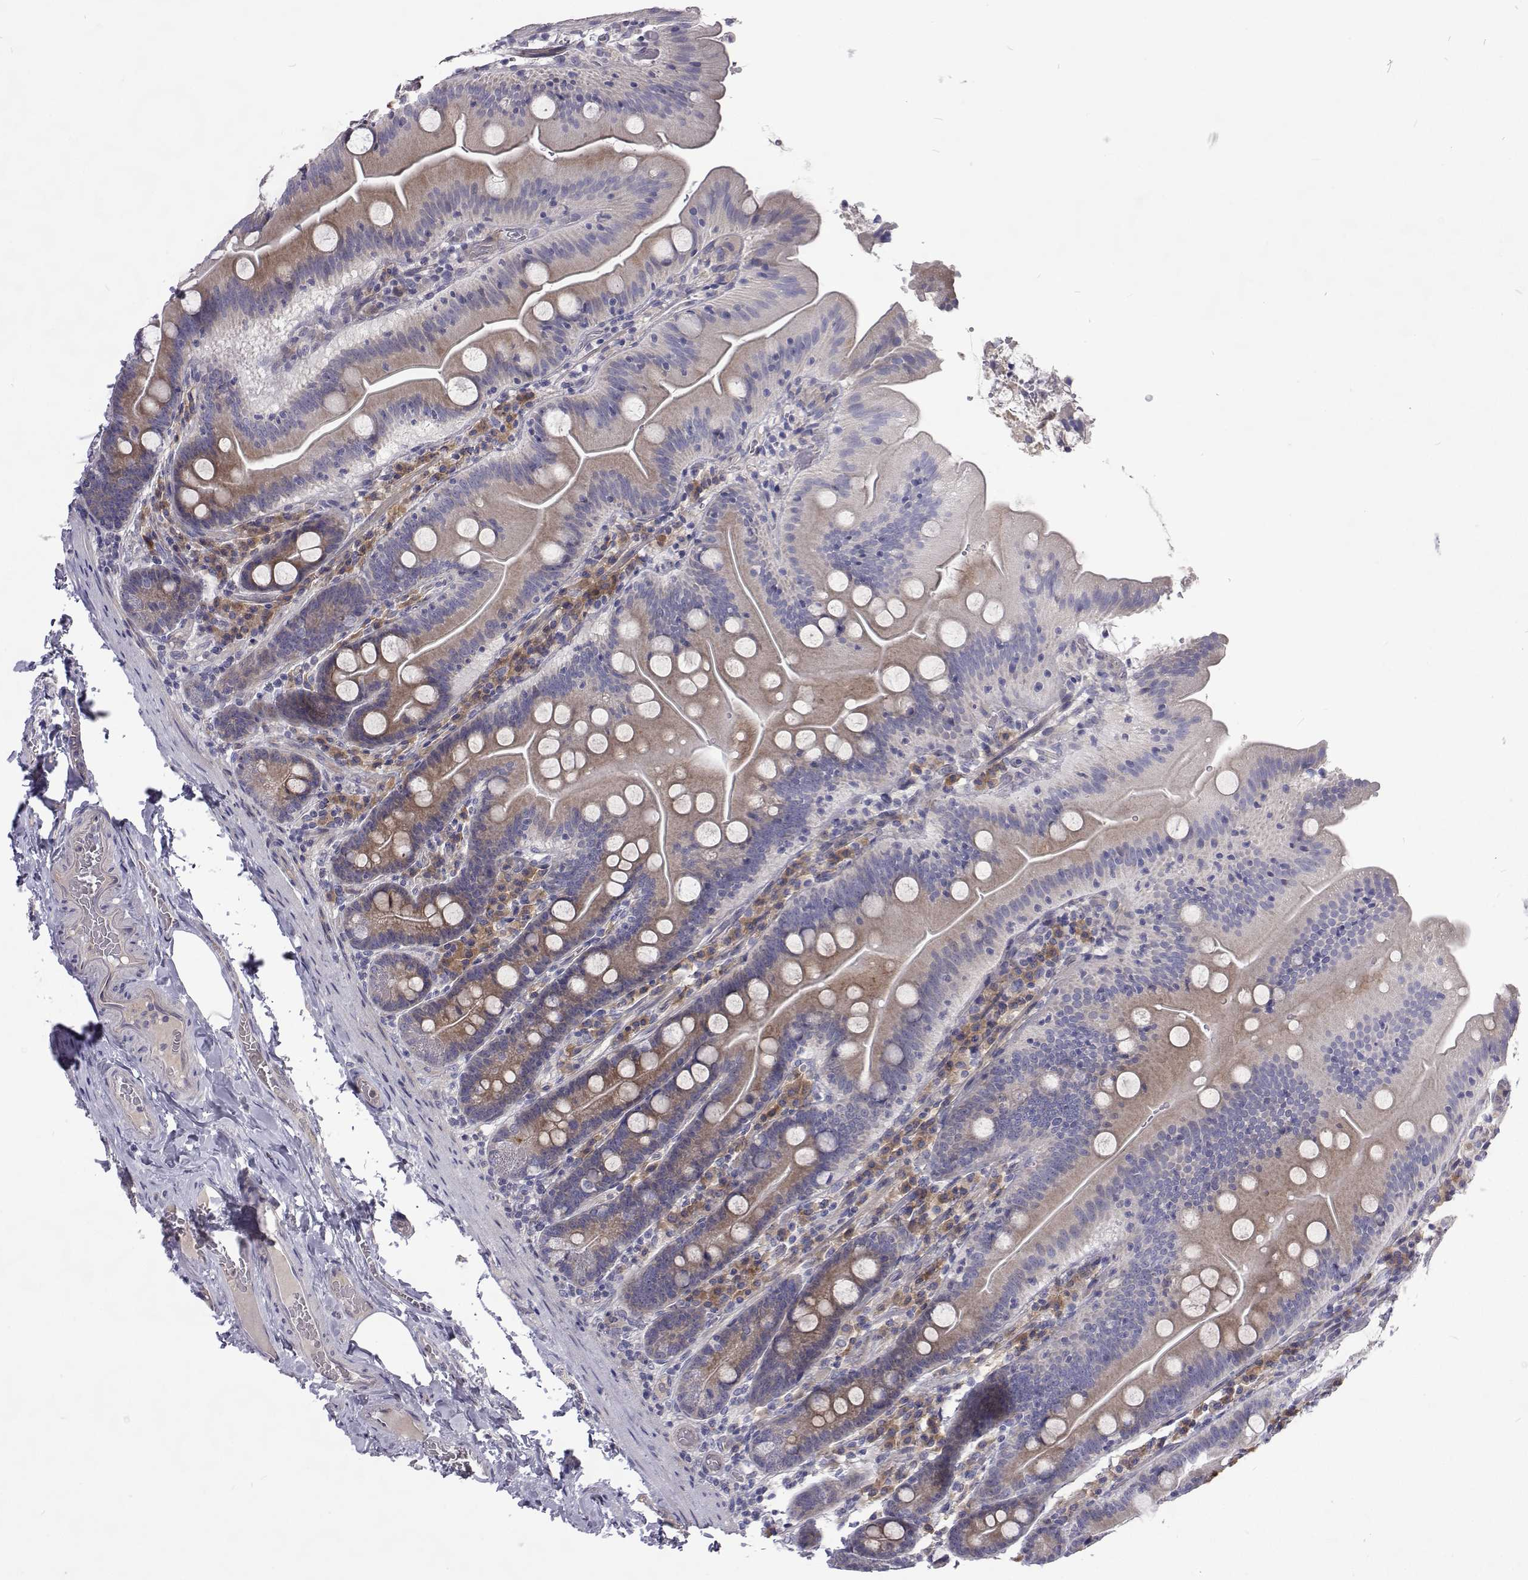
{"staining": {"intensity": "weak", "quantity": "25%-75%", "location": "cytoplasmic/membranous"}, "tissue": "small intestine", "cell_type": "Glandular cells", "image_type": "normal", "snomed": [{"axis": "morphology", "description": "Normal tissue, NOS"}, {"axis": "topography", "description": "Small intestine"}], "caption": "IHC of normal small intestine exhibits low levels of weak cytoplasmic/membranous expression in about 25%-75% of glandular cells.", "gene": "NPR3", "patient": {"sex": "male", "age": 37}}